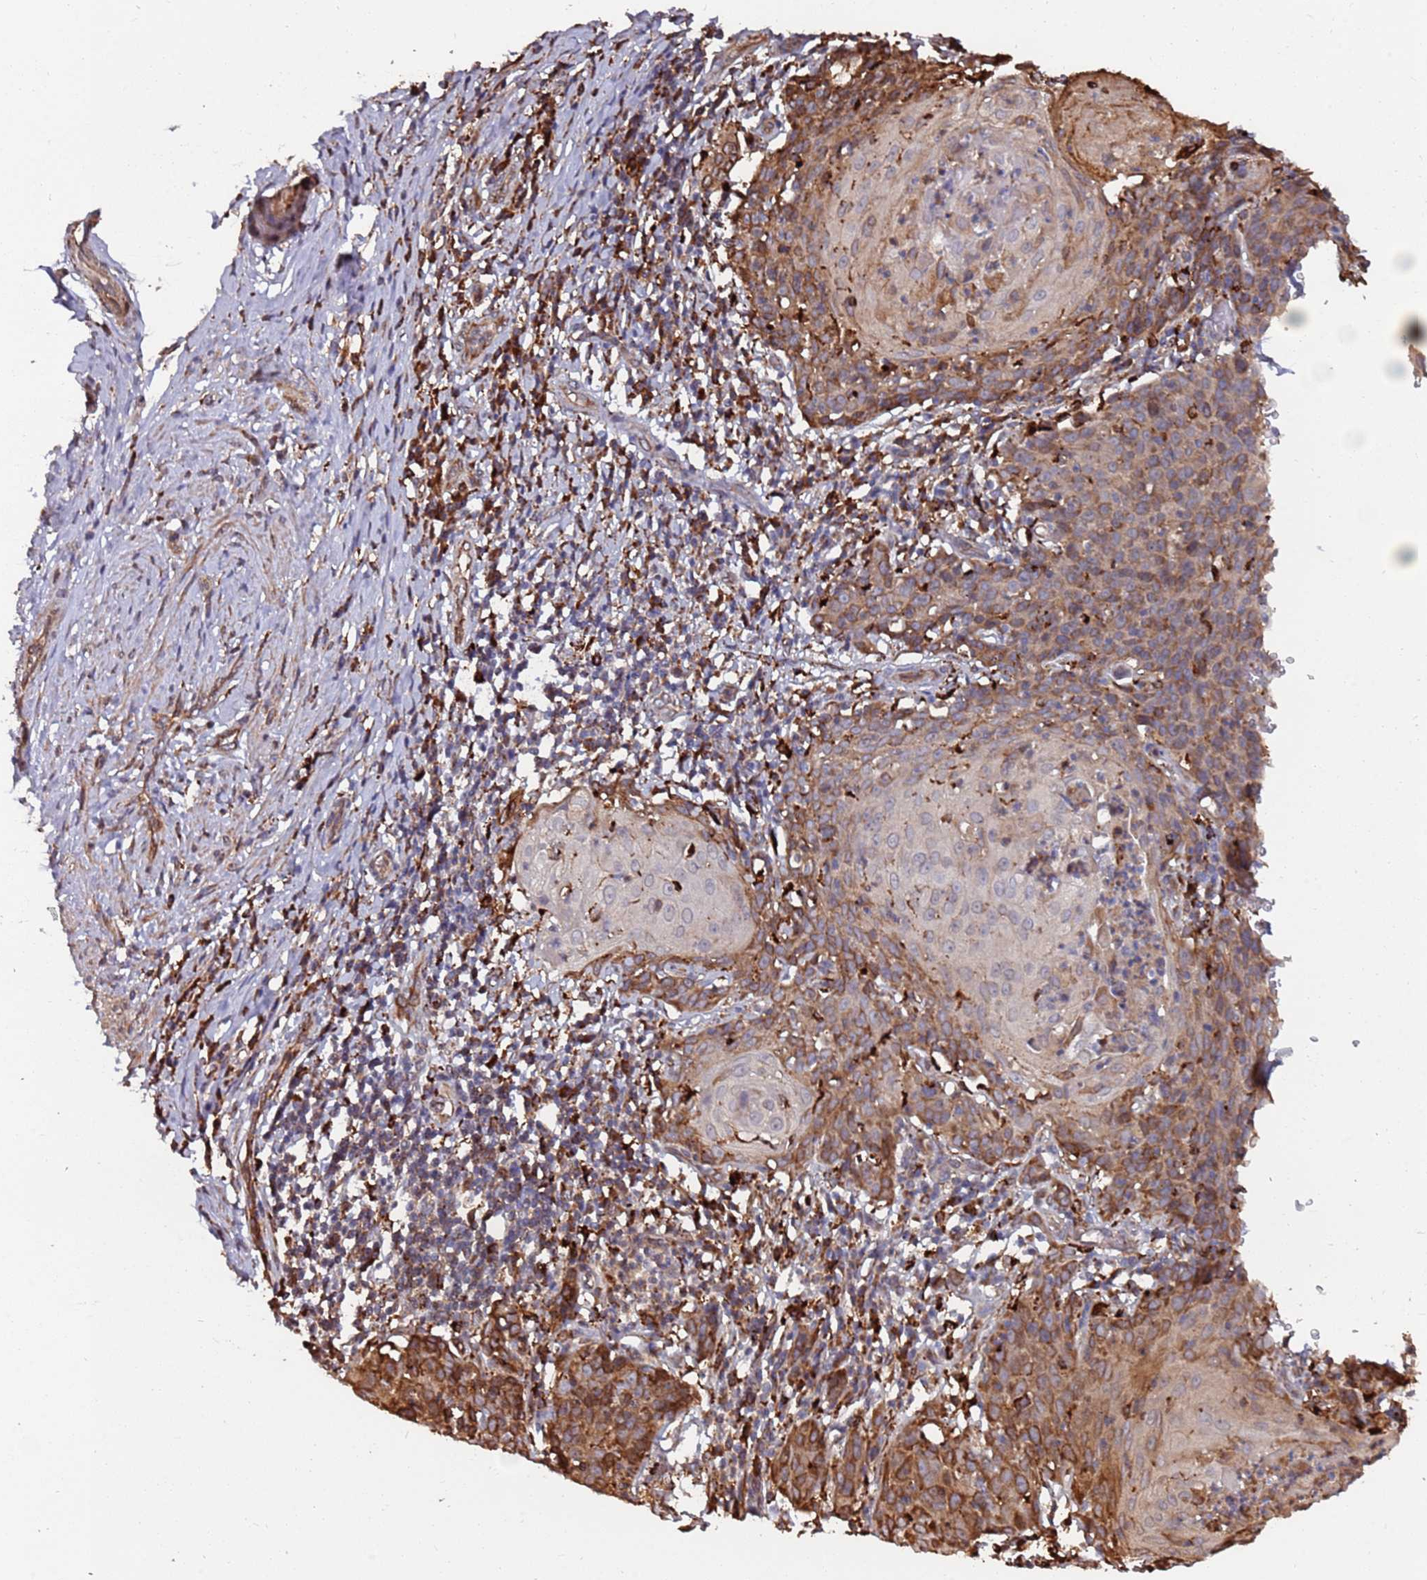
{"staining": {"intensity": "moderate", "quantity": ">75%", "location": "cytoplasmic/membranous"}, "tissue": "cervical cancer", "cell_type": "Tumor cells", "image_type": "cancer", "snomed": [{"axis": "morphology", "description": "Squamous cell carcinoma, NOS"}, {"axis": "topography", "description": "Cervix"}], "caption": "This is a photomicrograph of immunohistochemistry staining of squamous cell carcinoma (cervical), which shows moderate expression in the cytoplasmic/membranous of tumor cells.", "gene": "LACC1", "patient": {"sex": "female", "age": 50}}